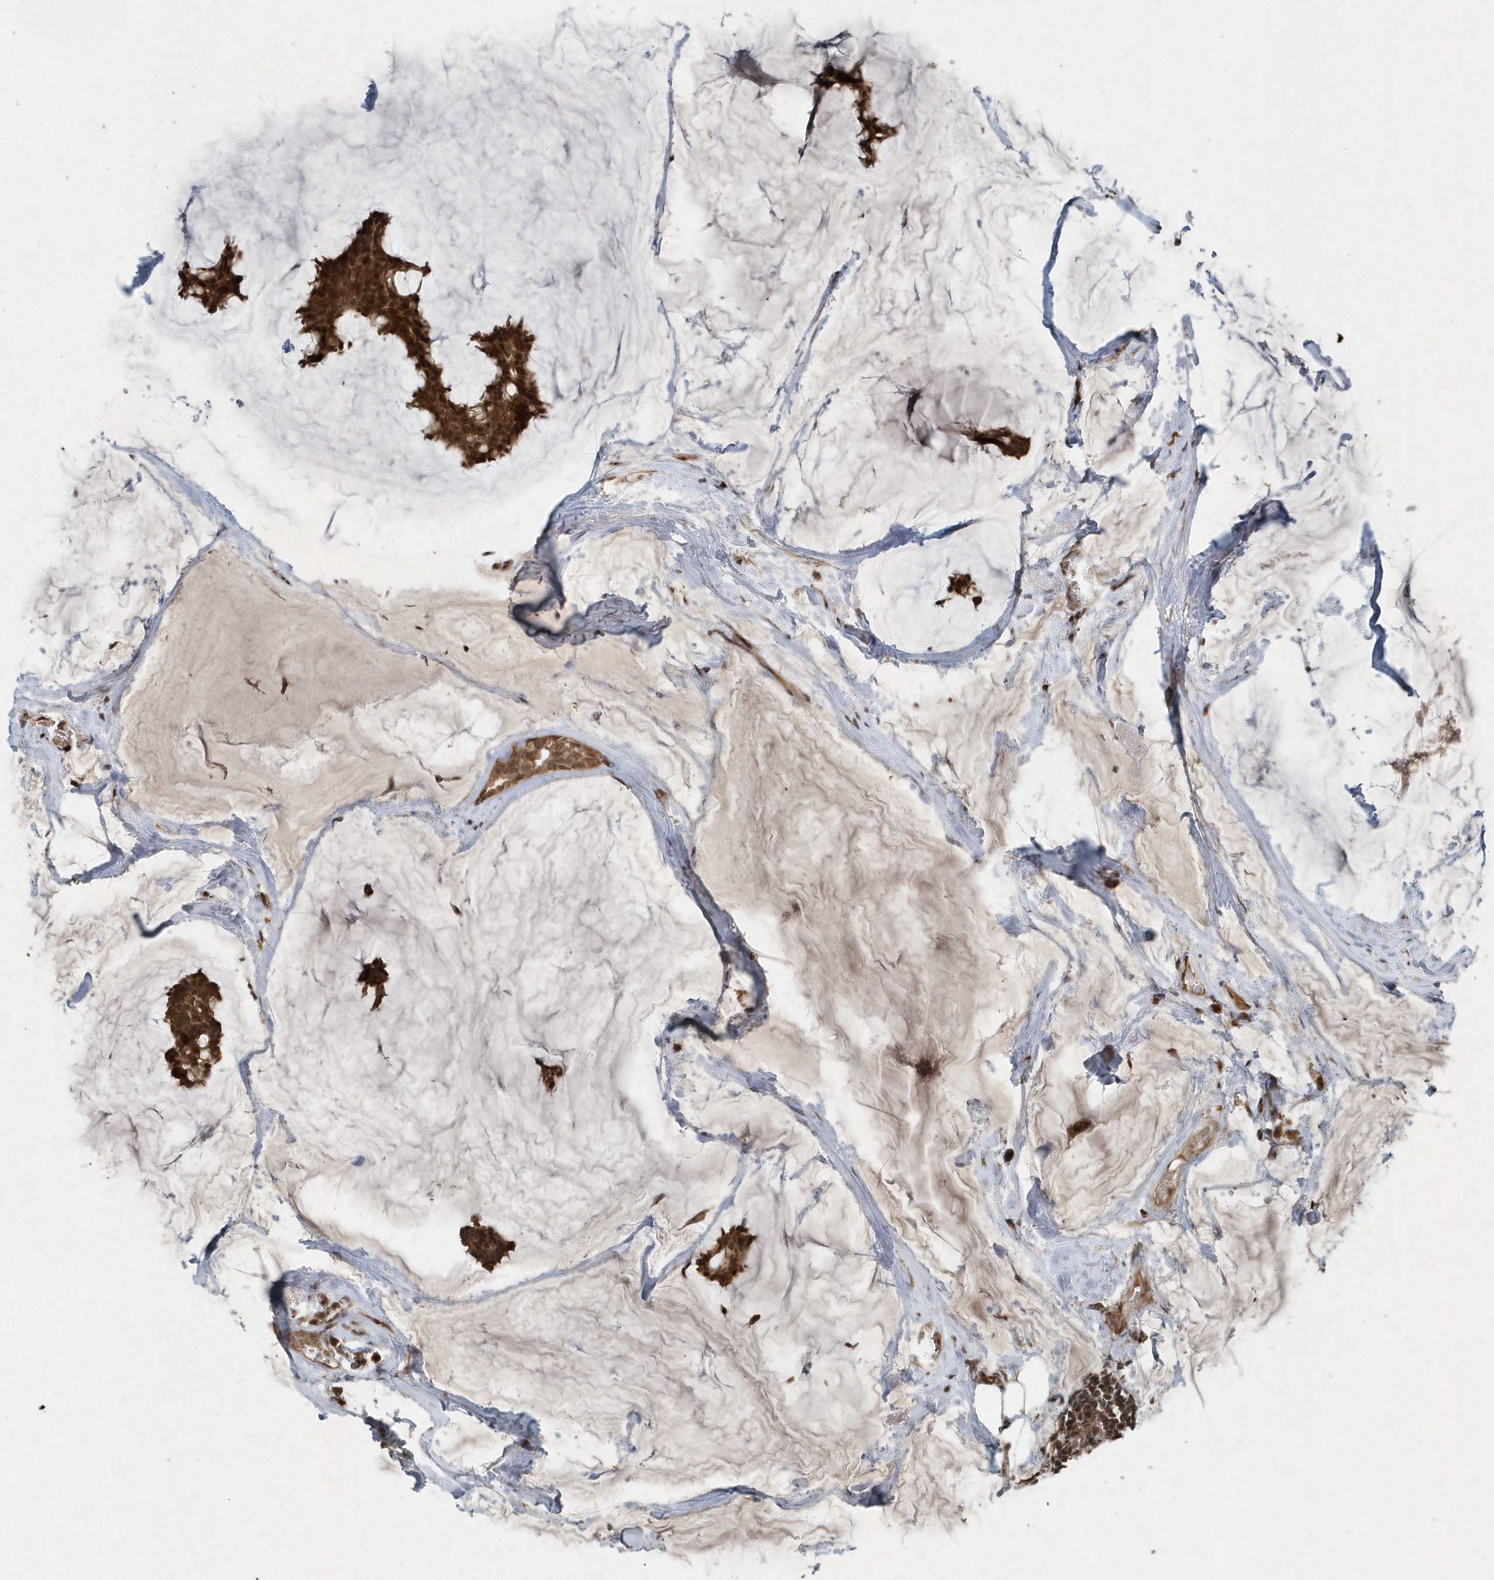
{"staining": {"intensity": "strong", "quantity": ">75%", "location": "cytoplasmic/membranous,nuclear"}, "tissue": "breast cancer", "cell_type": "Tumor cells", "image_type": "cancer", "snomed": [{"axis": "morphology", "description": "Duct carcinoma"}, {"axis": "topography", "description": "Breast"}], "caption": "Immunohistochemistry (IHC) staining of breast cancer, which demonstrates high levels of strong cytoplasmic/membranous and nuclear staining in approximately >75% of tumor cells indicating strong cytoplasmic/membranous and nuclear protein positivity. The staining was performed using DAB (3,3'-diaminobenzidine) (brown) for protein detection and nuclei were counterstained in hematoxylin (blue).", "gene": "QTRT2", "patient": {"sex": "female", "age": 93}}